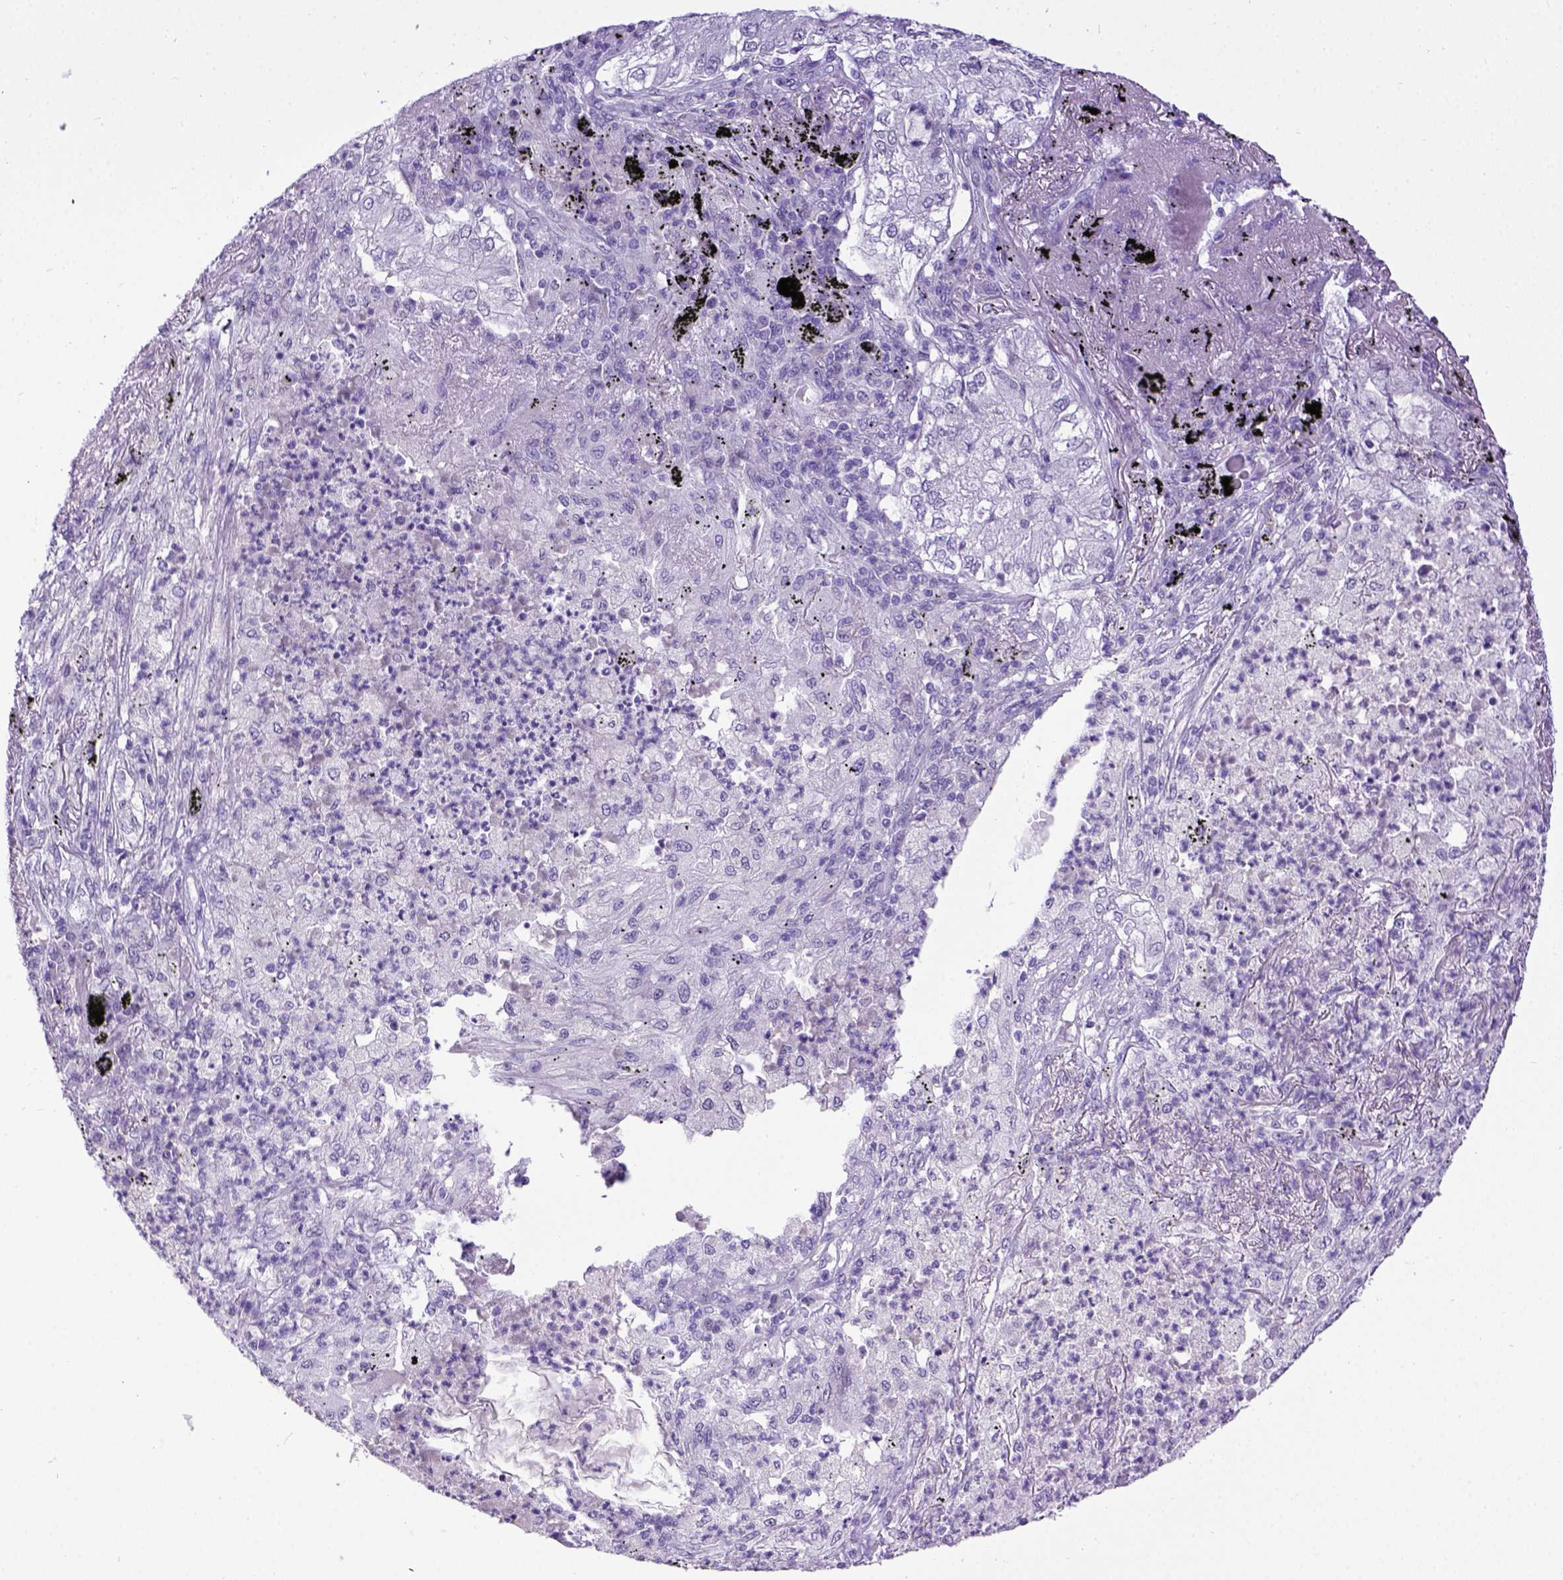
{"staining": {"intensity": "negative", "quantity": "none", "location": "none"}, "tissue": "lung cancer", "cell_type": "Tumor cells", "image_type": "cancer", "snomed": [{"axis": "morphology", "description": "Adenocarcinoma, NOS"}, {"axis": "topography", "description": "Lung"}], "caption": "Lung cancer stained for a protein using IHC exhibits no positivity tumor cells.", "gene": "ESR1", "patient": {"sex": "female", "age": 73}}